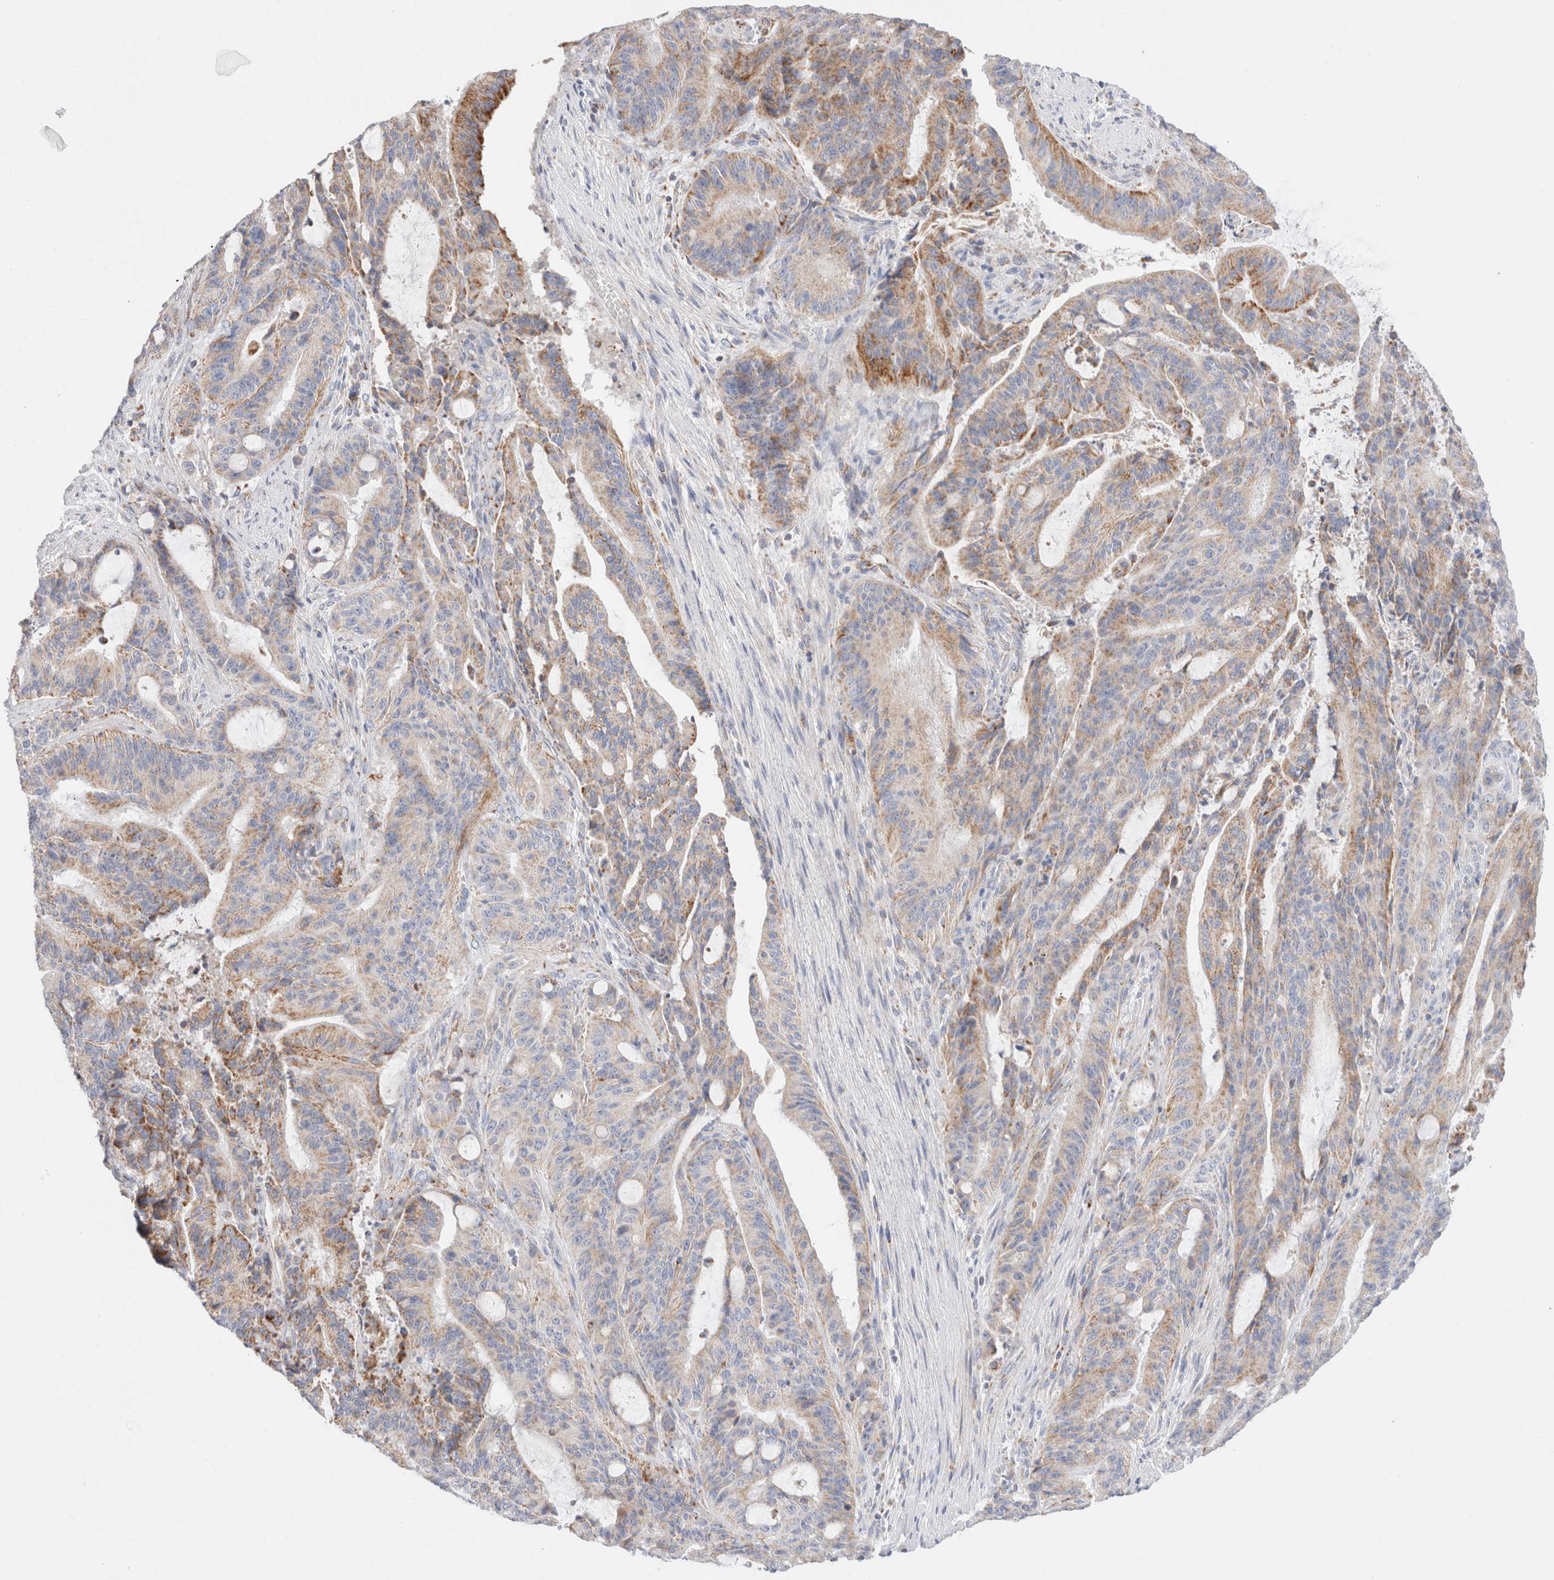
{"staining": {"intensity": "moderate", "quantity": "25%-75%", "location": "cytoplasmic/membranous"}, "tissue": "liver cancer", "cell_type": "Tumor cells", "image_type": "cancer", "snomed": [{"axis": "morphology", "description": "Normal tissue, NOS"}, {"axis": "morphology", "description": "Cholangiocarcinoma"}, {"axis": "topography", "description": "Liver"}, {"axis": "topography", "description": "Peripheral nerve tissue"}], "caption": "Protein staining displays moderate cytoplasmic/membranous positivity in approximately 25%-75% of tumor cells in cholangiocarcinoma (liver). (Stains: DAB (3,3'-diaminobenzidine) in brown, nuclei in blue, Microscopy: brightfield microscopy at high magnification).", "gene": "ATP6V1C1", "patient": {"sex": "female", "age": 73}}